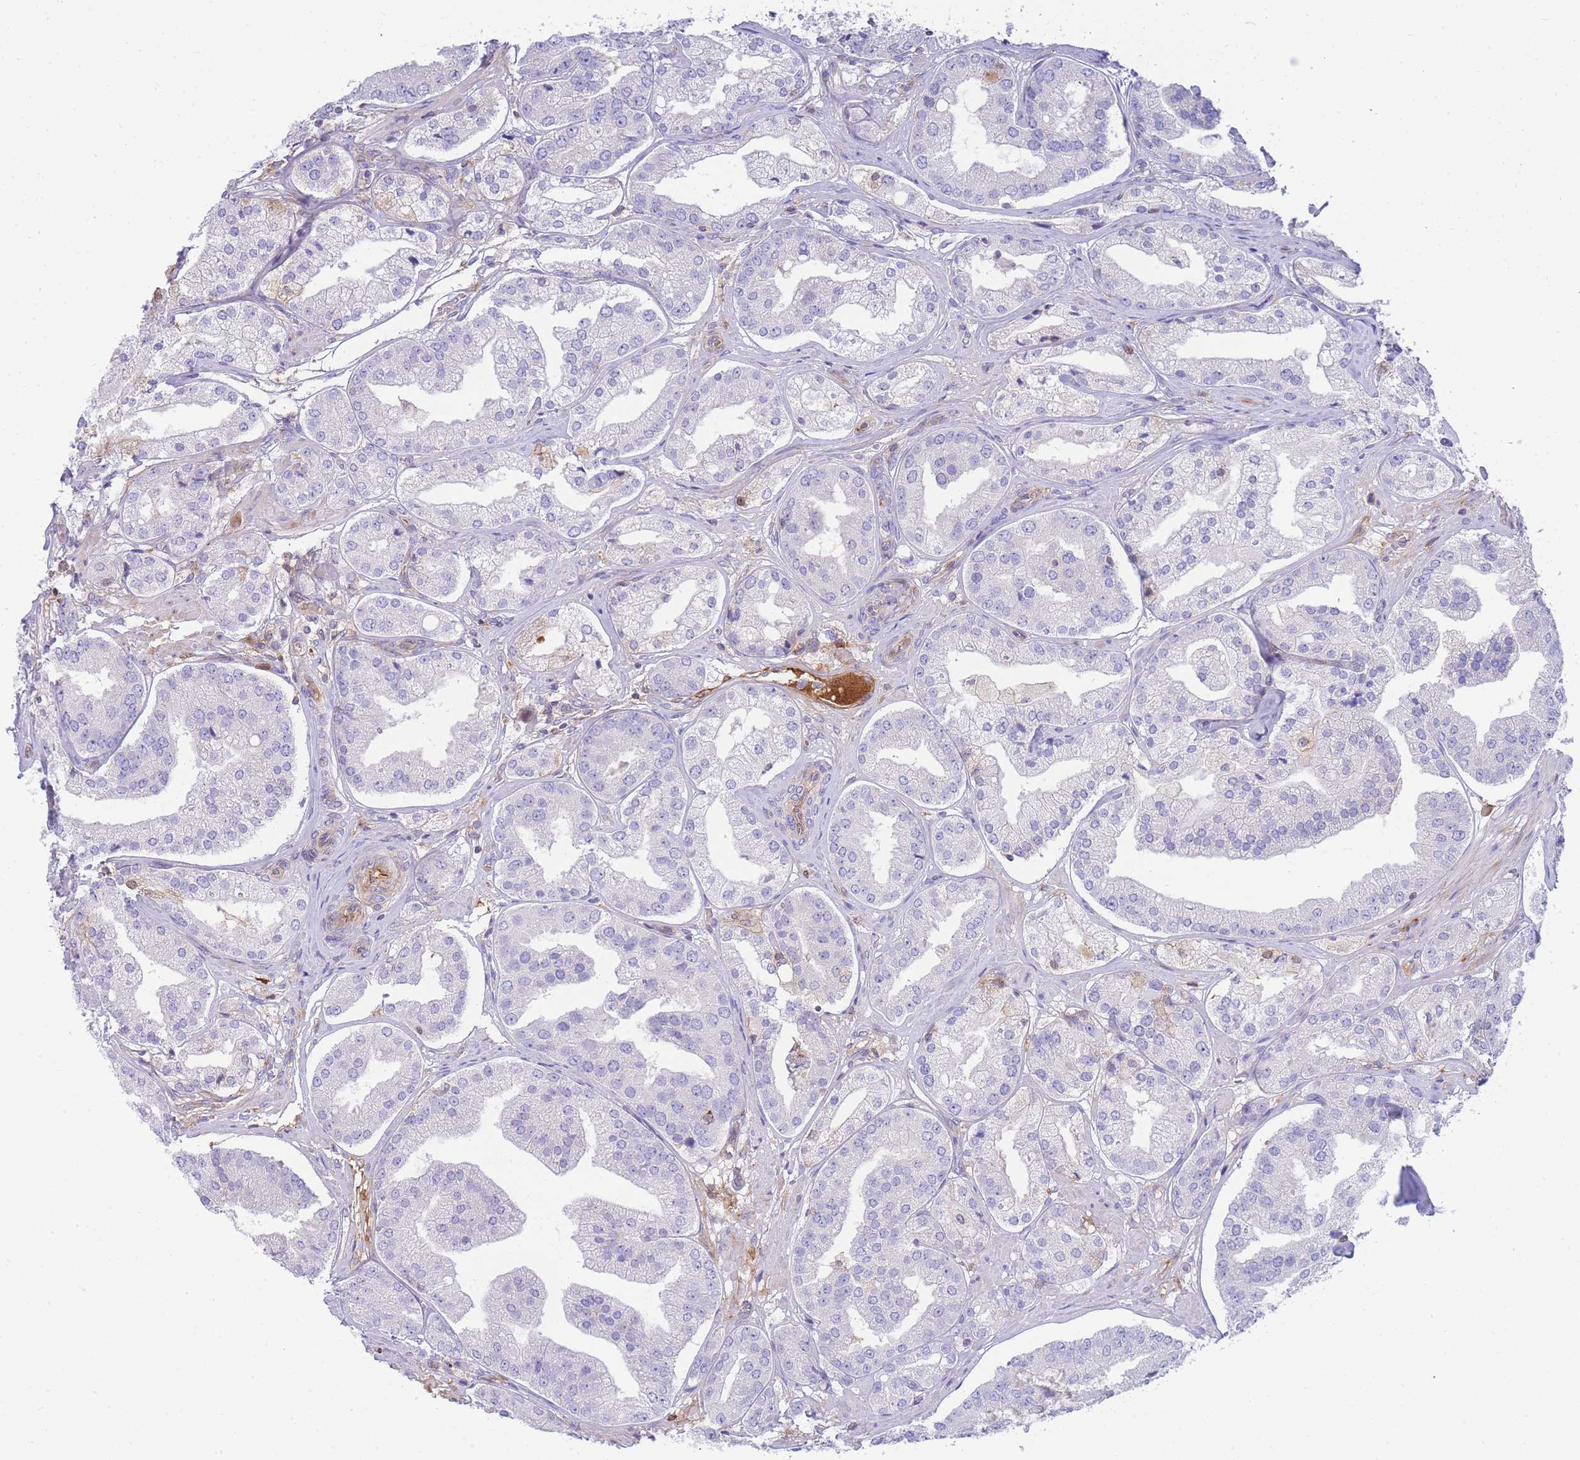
{"staining": {"intensity": "negative", "quantity": "none", "location": "none"}, "tissue": "prostate cancer", "cell_type": "Tumor cells", "image_type": "cancer", "snomed": [{"axis": "morphology", "description": "Adenocarcinoma, High grade"}, {"axis": "topography", "description": "Prostate"}], "caption": "Human prostate cancer (adenocarcinoma (high-grade)) stained for a protein using IHC reveals no staining in tumor cells.", "gene": "FBN3", "patient": {"sex": "male", "age": 63}}